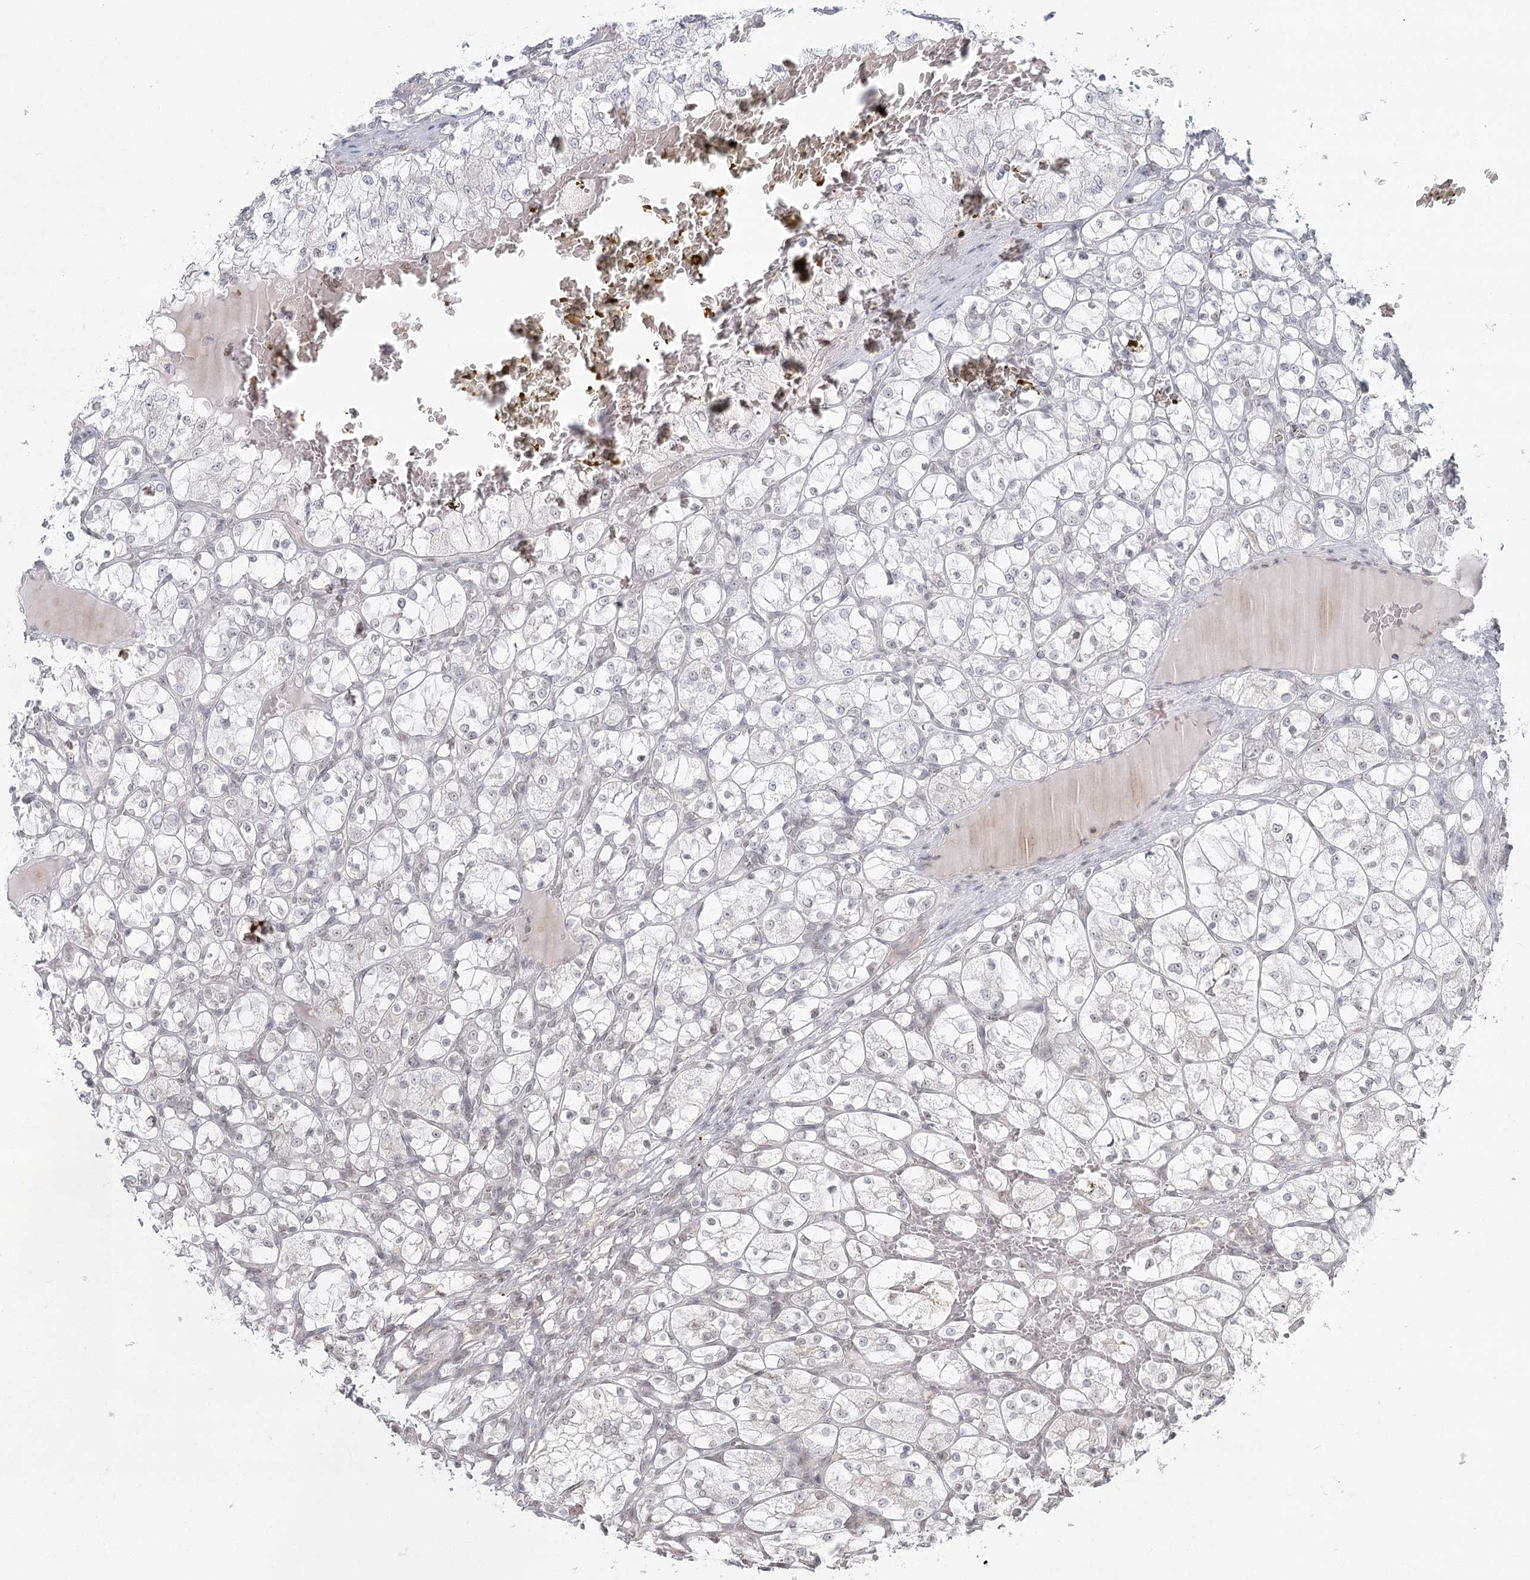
{"staining": {"intensity": "negative", "quantity": "none", "location": "none"}, "tissue": "renal cancer", "cell_type": "Tumor cells", "image_type": "cancer", "snomed": [{"axis": "morphology", "description": "Adenocarcinoma, NOS"}, {"axis": "topography", "description": "Kidney"}], "caption": "DAB immunohistochemical staining of human adenocarcinoma (renal) demonstrates no significant positivity in tumor cells. The staining is performed using DAB (3,3'-diaminobenzidine) brown chromogen with nuclei counter-stained in using hematoxylin.", "gene": "R3HCC1L", "patient": {"sex": "female", "age": 69}}